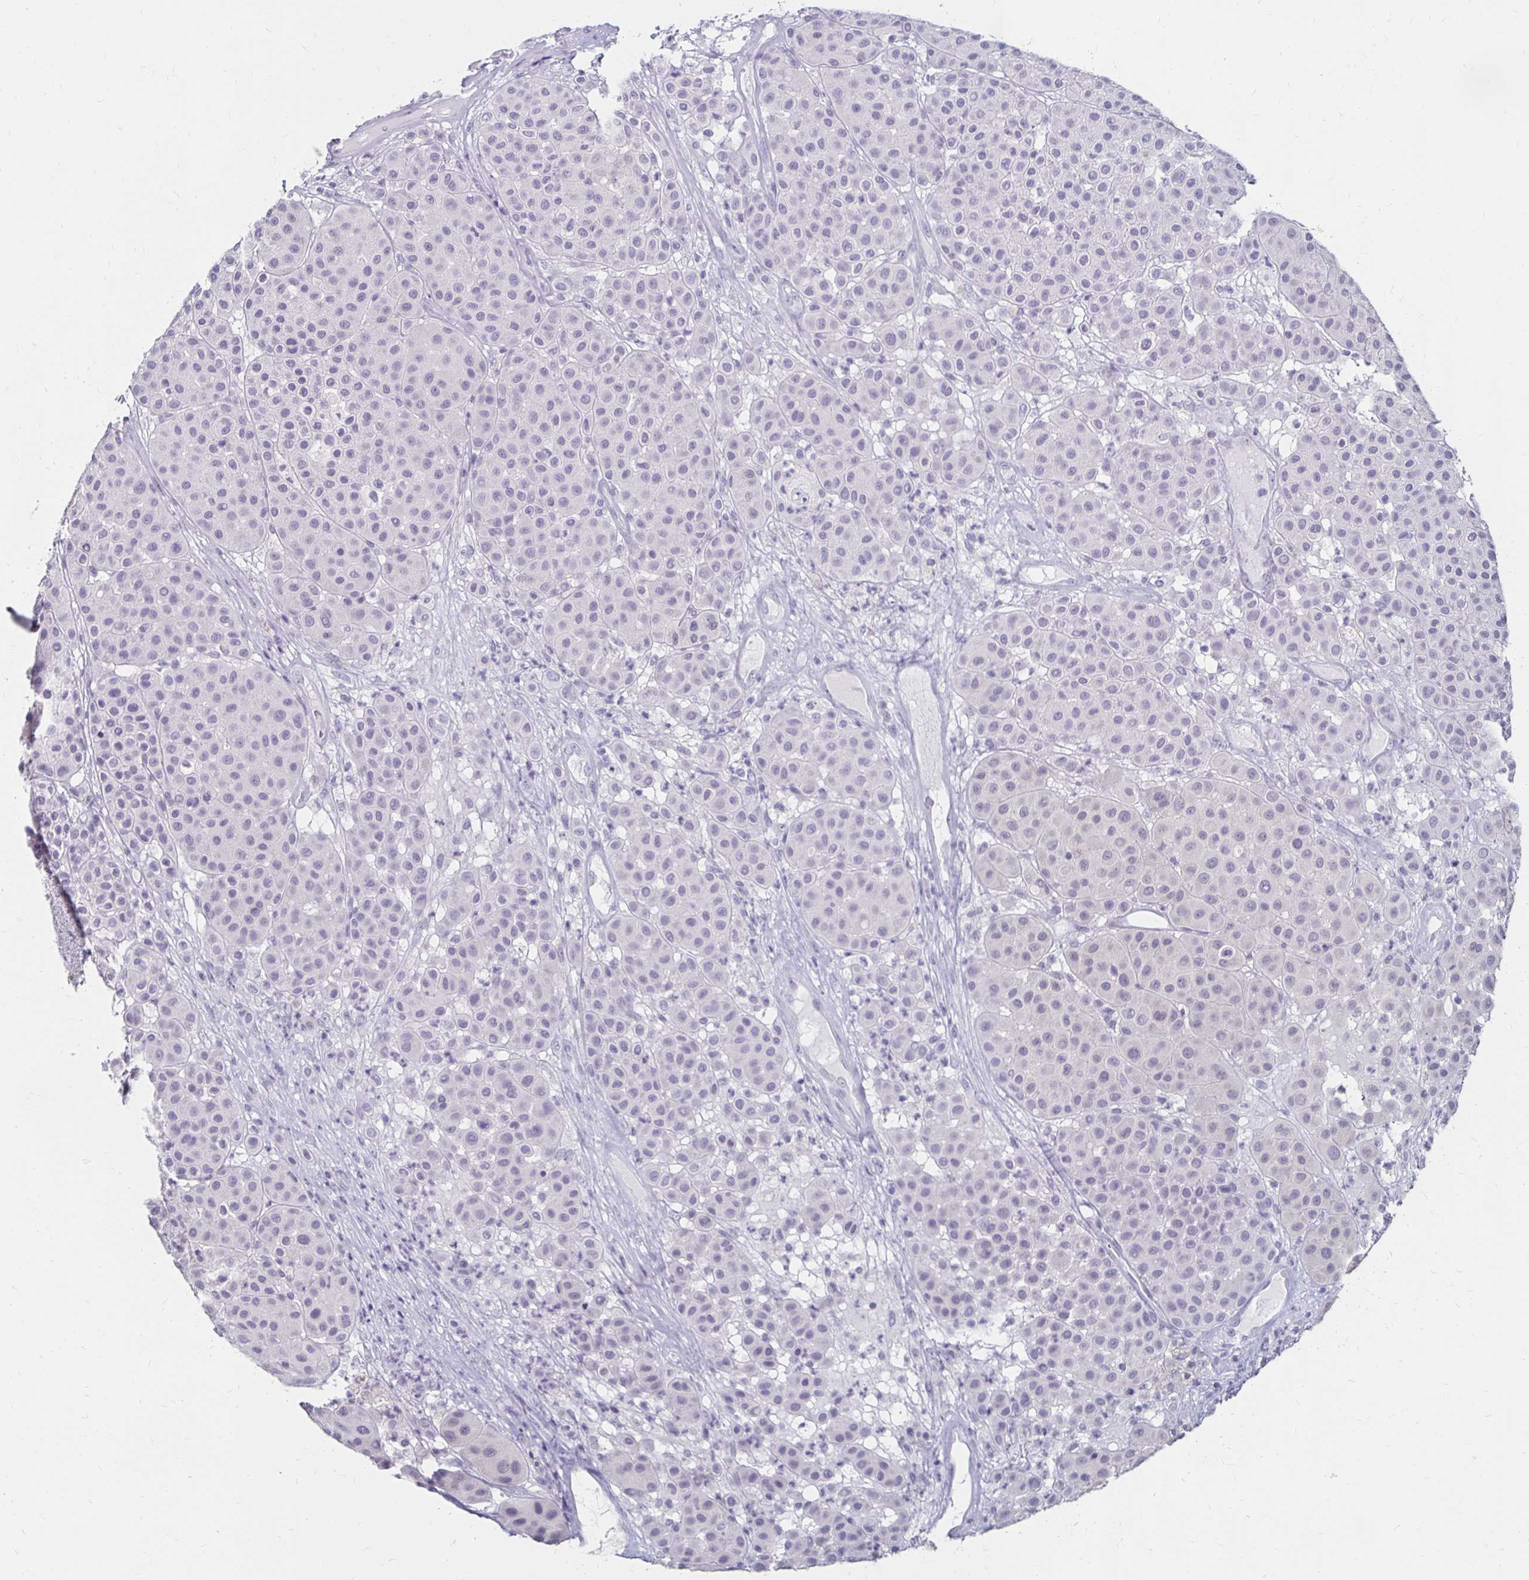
{"staining": {"intensity": "negative", "quantity": "none", "location": "none"}, "tissue": "melanoma", "cell_type": "Tumor cells", "image_type": "cancer", "snomed": [{"axis": "morphology", "description": "Malignant melanoma, Metastatic site"}, {"axis": "topography", "description": "Smooth muscle"}], "caption": "High magnification brightfield microscopy of melanoma stained with DAB (brown) and counterstained with hematoxylin (blue): tumor cells show no significant positivity.", "gene": "TOMM34", "patient": {"sex": "male", "age": 41}}